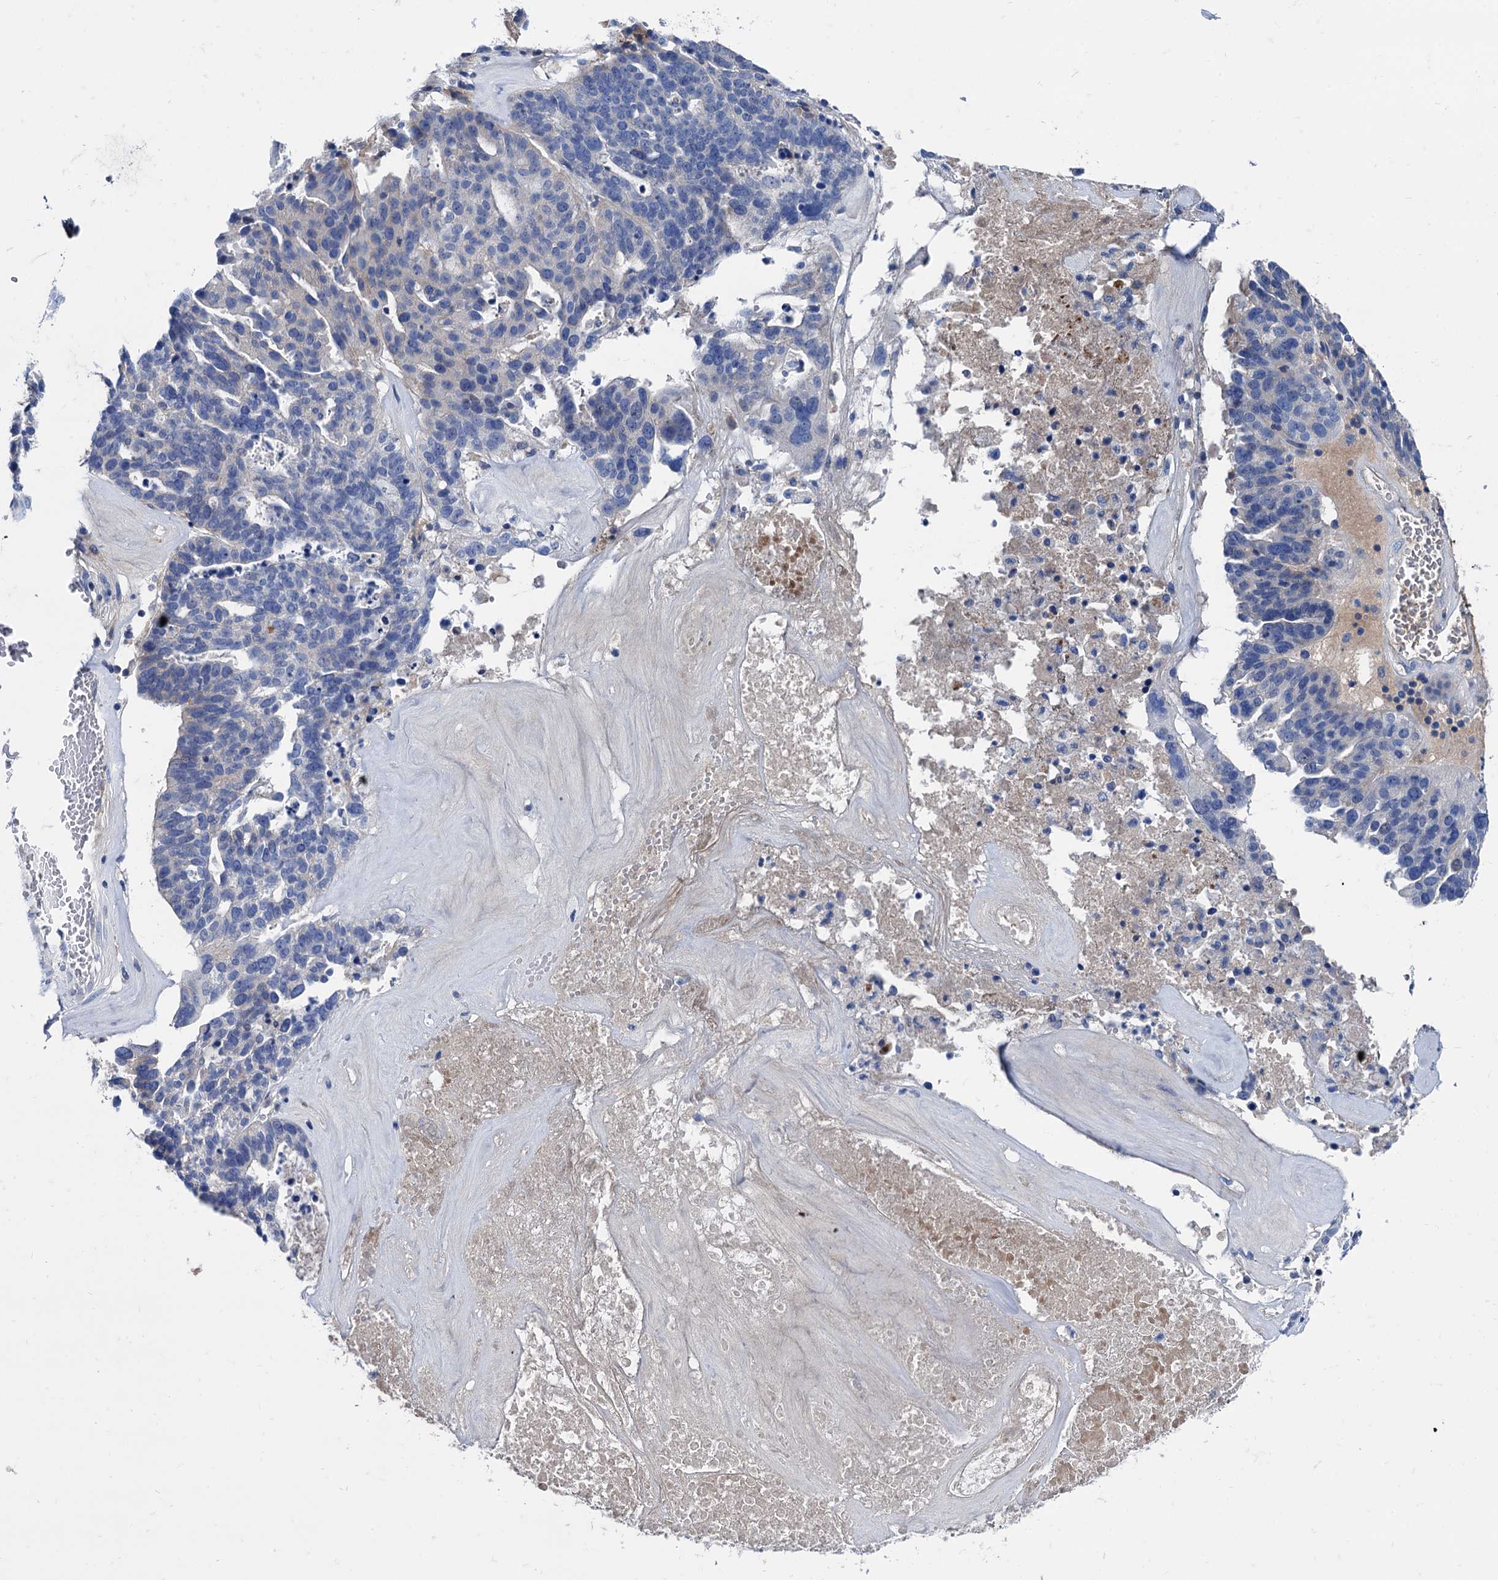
{"staining": {"intensity": "negative", "quantity": "none", "location": "none"}, "tissue": "ovarian cancer", "cell_type": "Tumor cells", "image_type": "cancer", "snomed": [{"axis": "morphology", "description": "Cystadenocarcinoma, serous, NOS"}, {"axis": "topography", "description": "Ovary"}], "caption": "DAB (3,3'-diaminobenzidine) immunohistochemical staining of ovarian serous cystadenocarcinoma shows no significant positivity in tumor cells.", "gene": "TMEM72", "patient": {"sex": "female", "age": 59}}